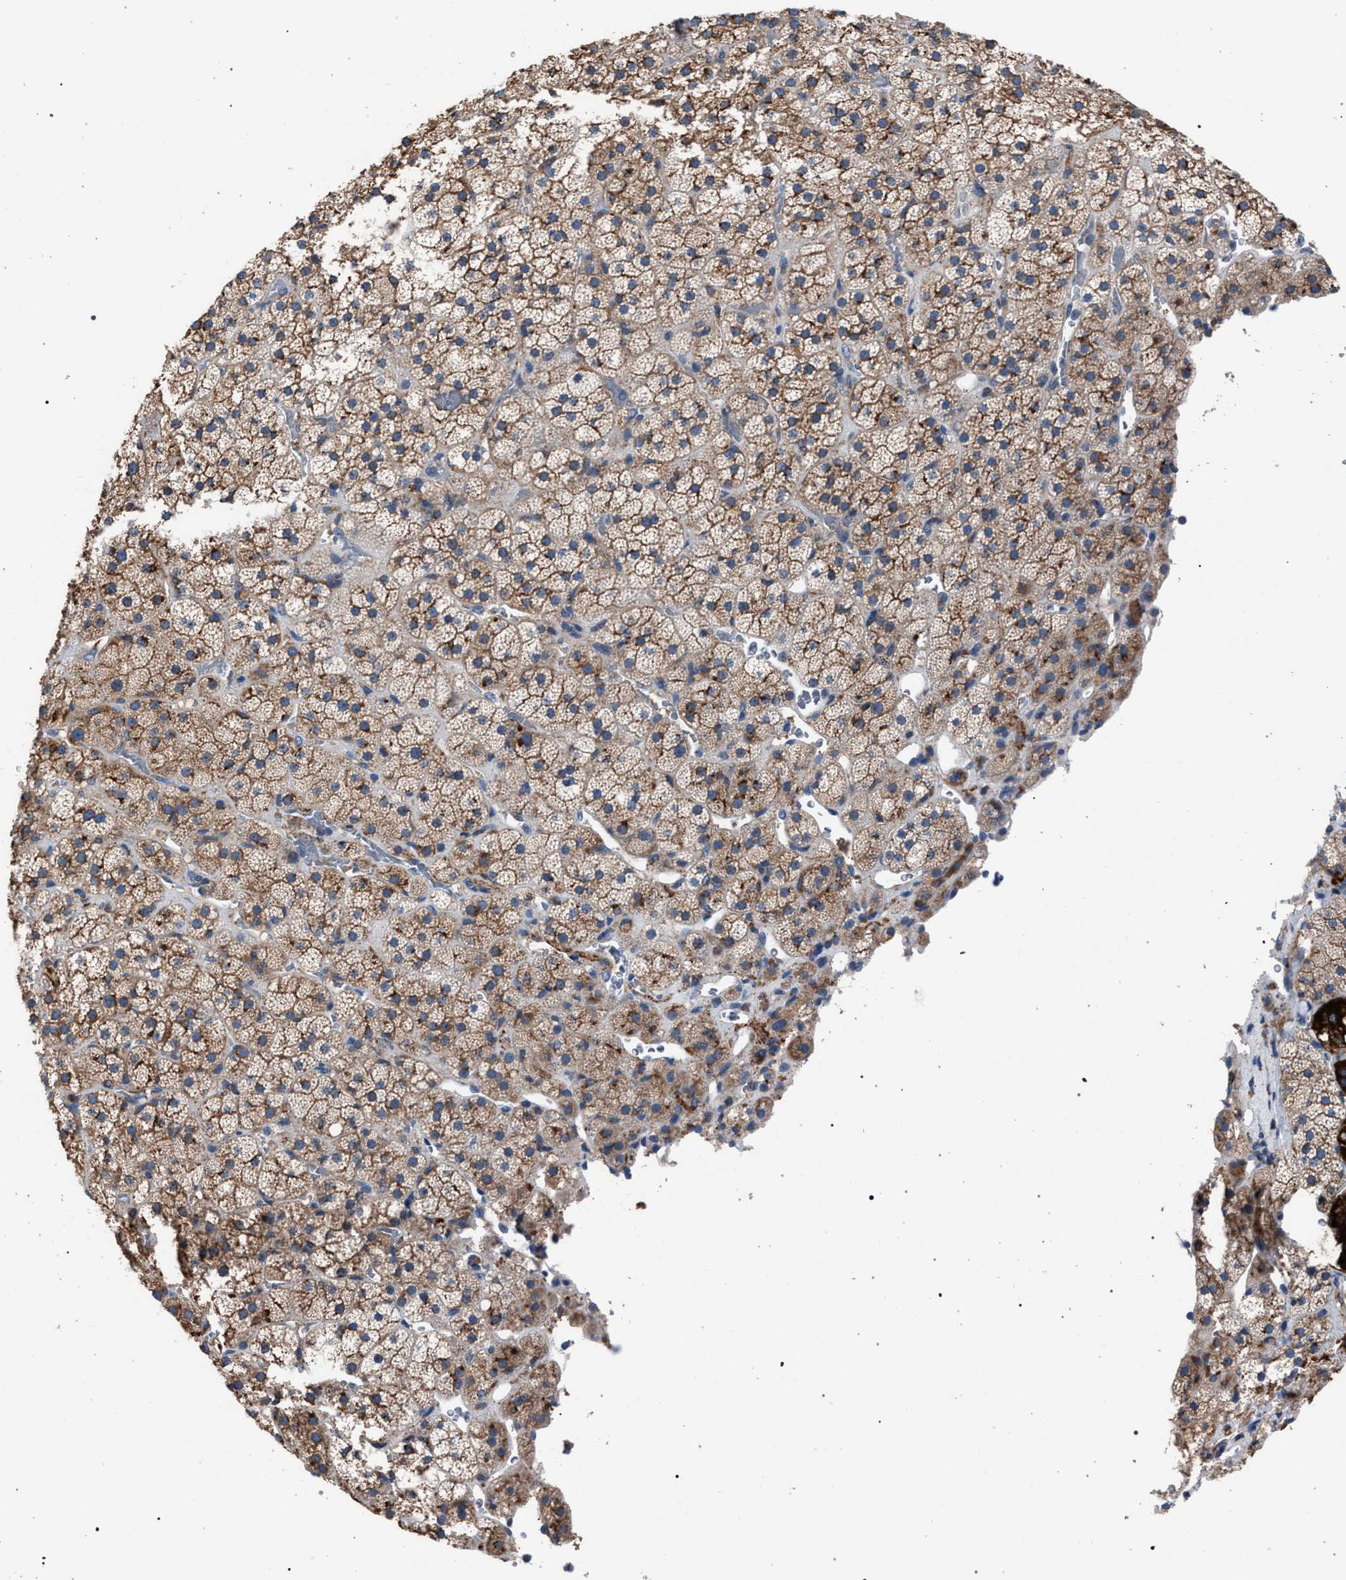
{"staining": {"intensity": "moderate", "quantity": ">75%", "location": "cytoplasmic/membranous"}, "tissue": "adrenal gland", "cell_type": "Glandular cells", "image_type": "normal", "snomed": [{"axis": "morphology", "description": "Normal tissue, NOS"}, {"axis": "topography", "description": "Adrenal gland"}], "caption": "The micrograph demonstrates staining of unremarkable adrenal gland, revealing moderate cytoplasmic/membranous protein expression (brown color) within glandular cells.", "gene": "ATP6V0A1", "patient": {"sex": "male", "age": 57}}